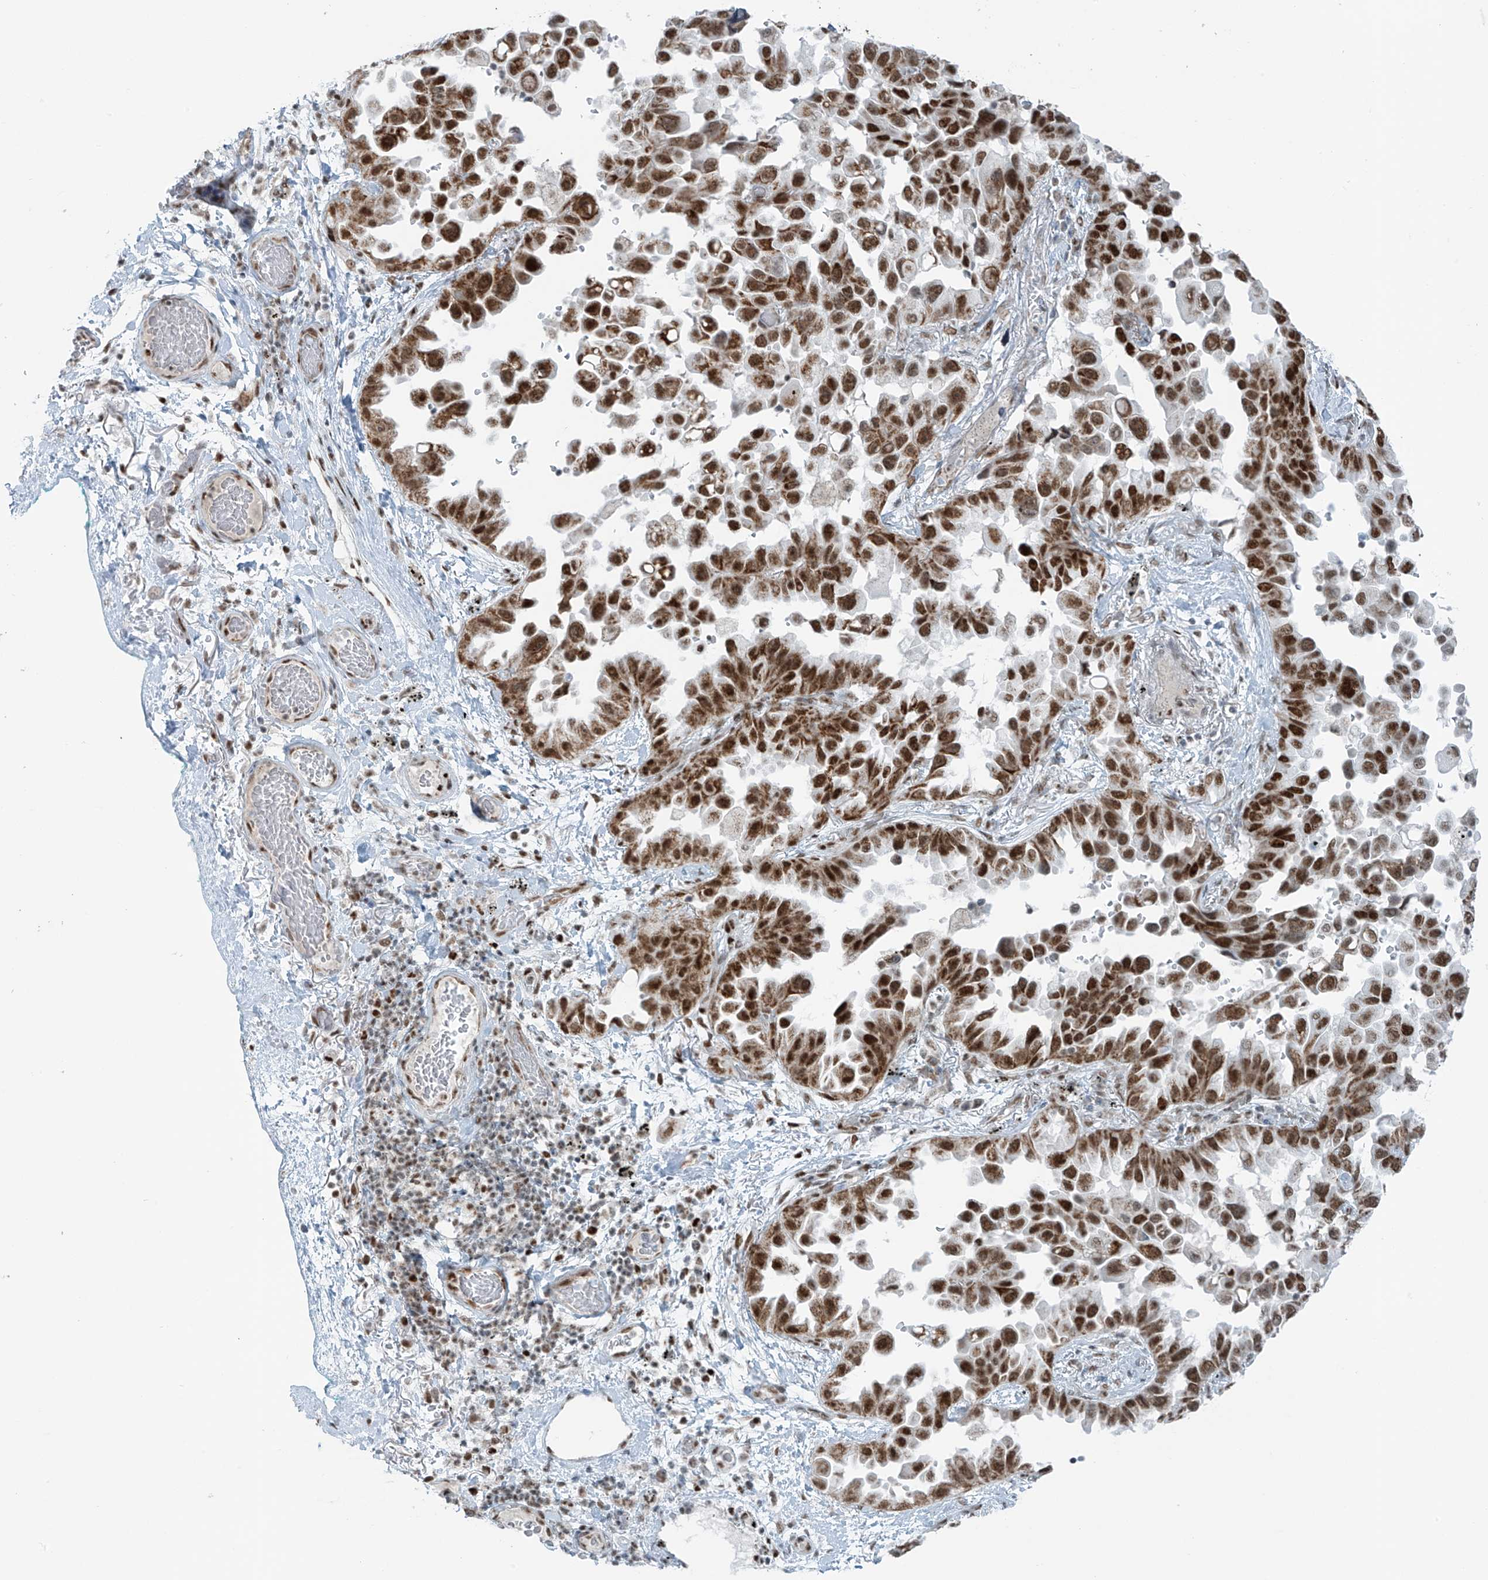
{"staining": {"intensity": "strong", "quantity": ">75%", "location": "nuclear"}, "tissue": "lung cancer", "cell_type": "Tumor cells", "image_type": "cancer", "snomed": [{"axis": "morphology", "description": "Adenocarcinoma, NOS"}, {"axis": "topography", "description": "Lung"}], "caption": "Protein expression analysis of human lung cancer (adenocarcinoma) reveals strong nuclear expression in approximately >75% of tumor cells.", "gene": "WRNIP1", "patient": {"sex": "female", "age": 67}}